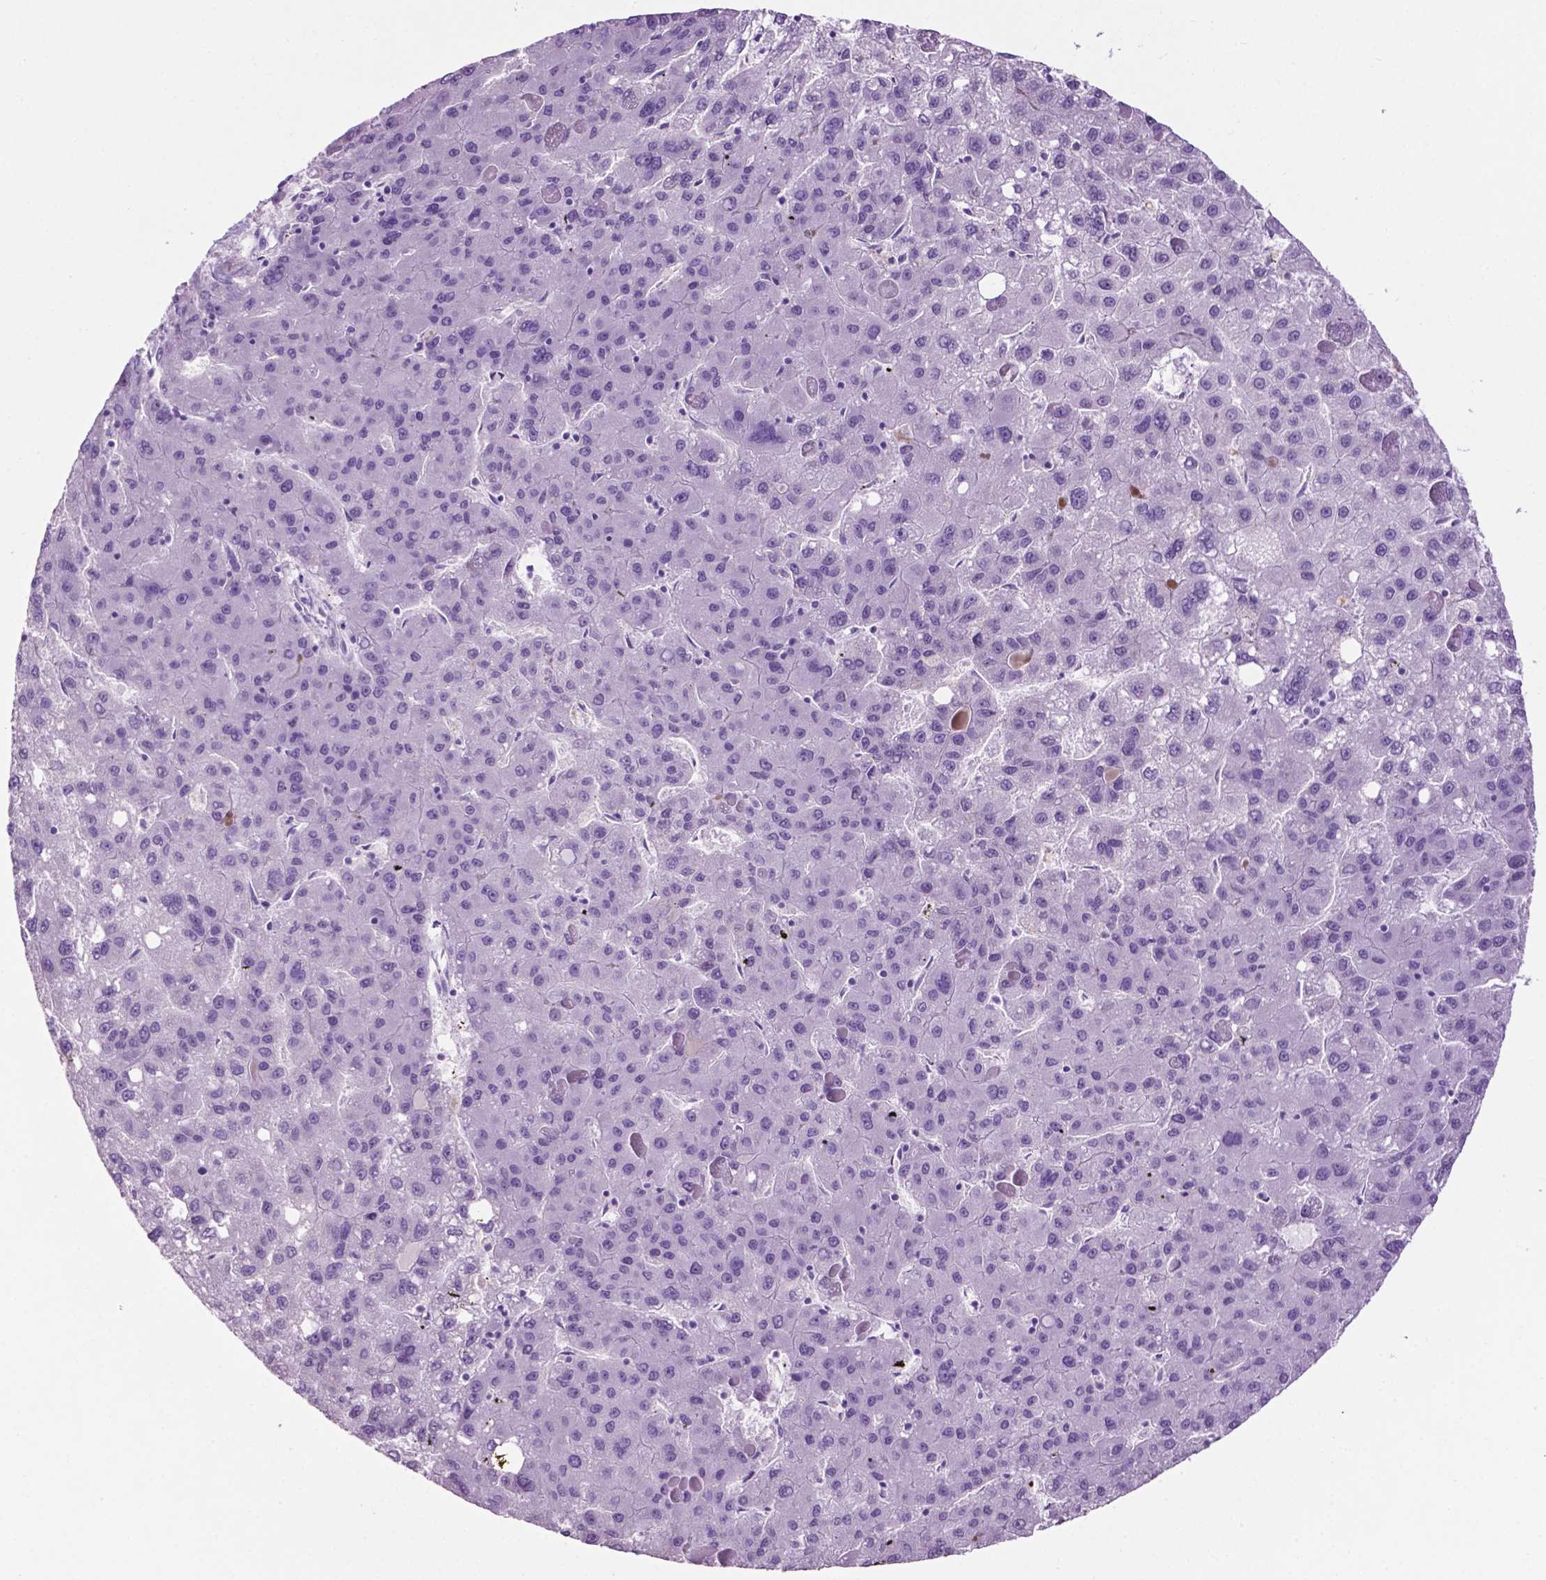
{"staining": {"intensity": "negative", "quantity": "none", "location": "none"}, "tissue": "liver cancer", "cell_type": "Tumor cells", "image_type": "cancer", "snomed": [{"axis": "morphology", "description": "Carcinoma, Hepatocellular, NOS"}, {"axis": "topography", "description": "Liver"}], "caption": "A high-resolution image shows IHC staining of hepatocellular carcinoma (liver), which exhibits no significant staining in tumor cells.", "gene": "PHGR1", "patient": {"sex": "female", "age": 82}}